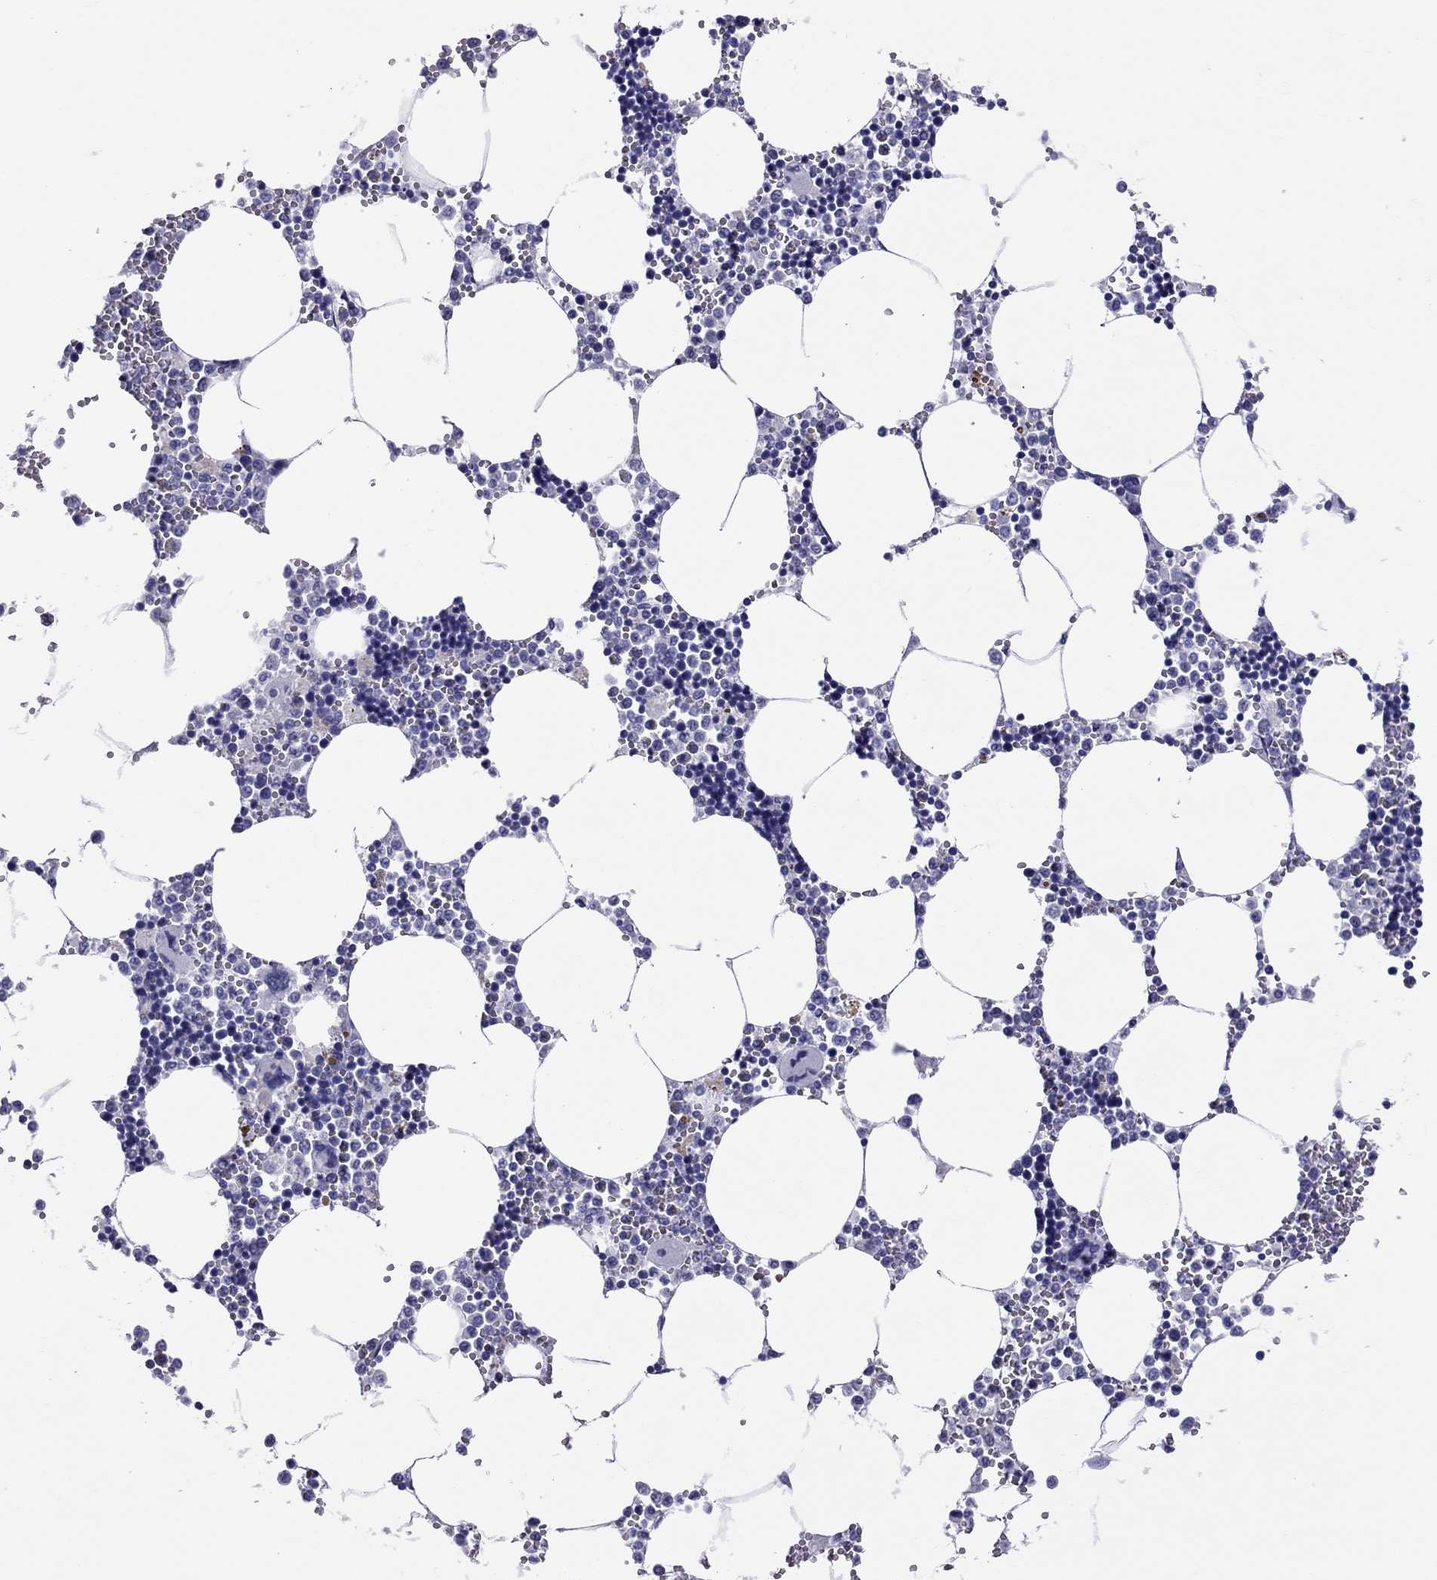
{"staining": {"intensity": "negative", "quantity": "none", "location": "none"}, "tissue": "bone marrow", "cell_type": "Hematopoietic cells", "image_type": "normal", "snomed": [{"axis": "morphology", "description": "Normal tissue, NOS"}, {"axis": "topography", "description": "Bone marrow"}], "caption": "This is a image of IHC staining of unremarkable bone marrow, which shows no expression in hematopoietic cells.", "gene": "TTLL13", "patient": {"sex": "male", "age": 54}}